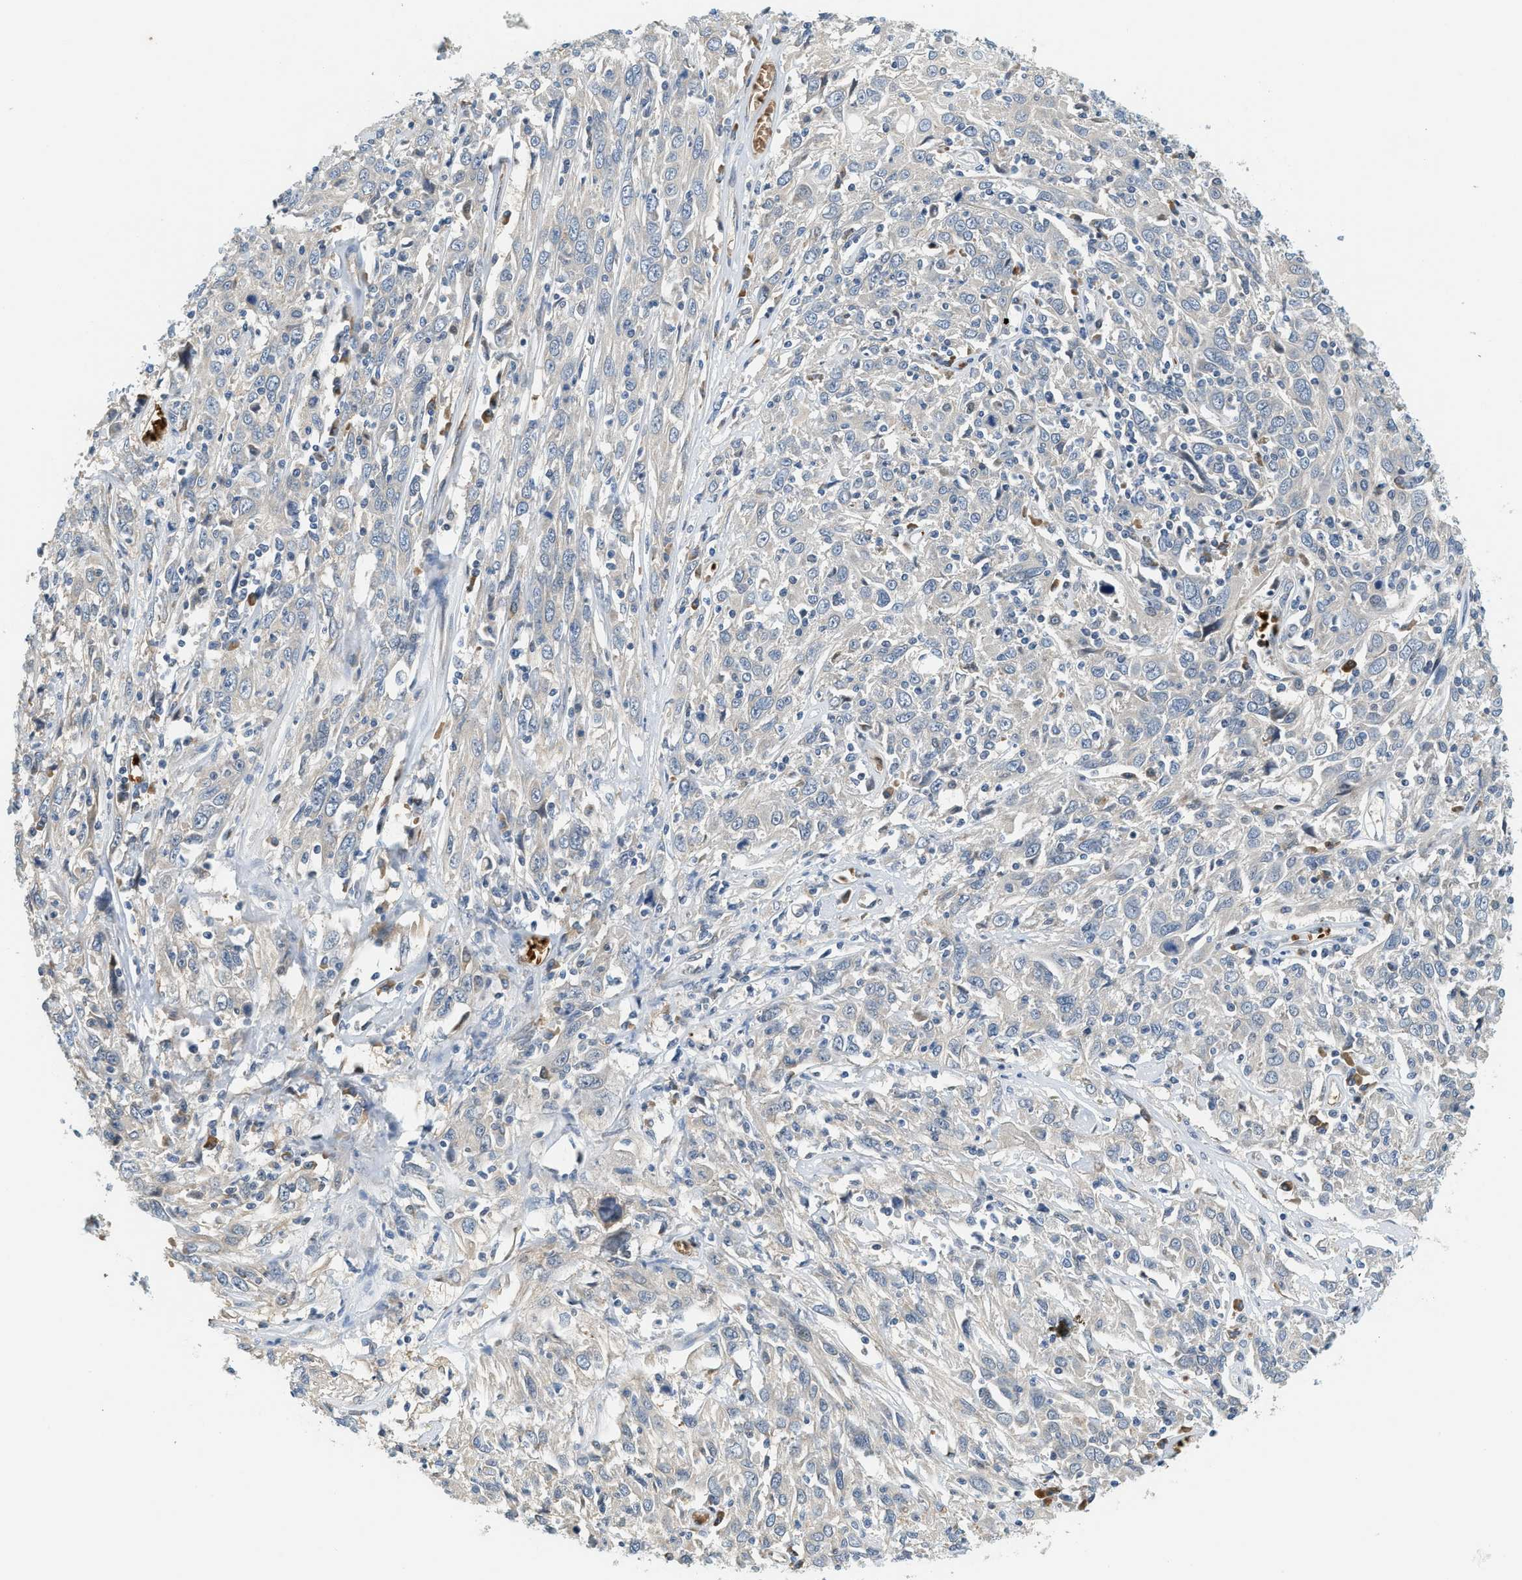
{"staining": {"intensity": "negative", "quantity": "none", "location": "none"}, "tissue": "cervical cancer", "cell_type": "Tumor cells", "image_type": "cancer", "snomed": [{"axis": "morphology", "description": "Squamous cell carcinoma, NOS"}, {"axis": "topography", "description": "Cervix"}], "caption": "Cervical squamous cell carcinoma was stained to show a protein in brown. There is no significant expression in tumor cells.", "gene": "CYTH2", "patient": {"sex": "female", "age": 46}}